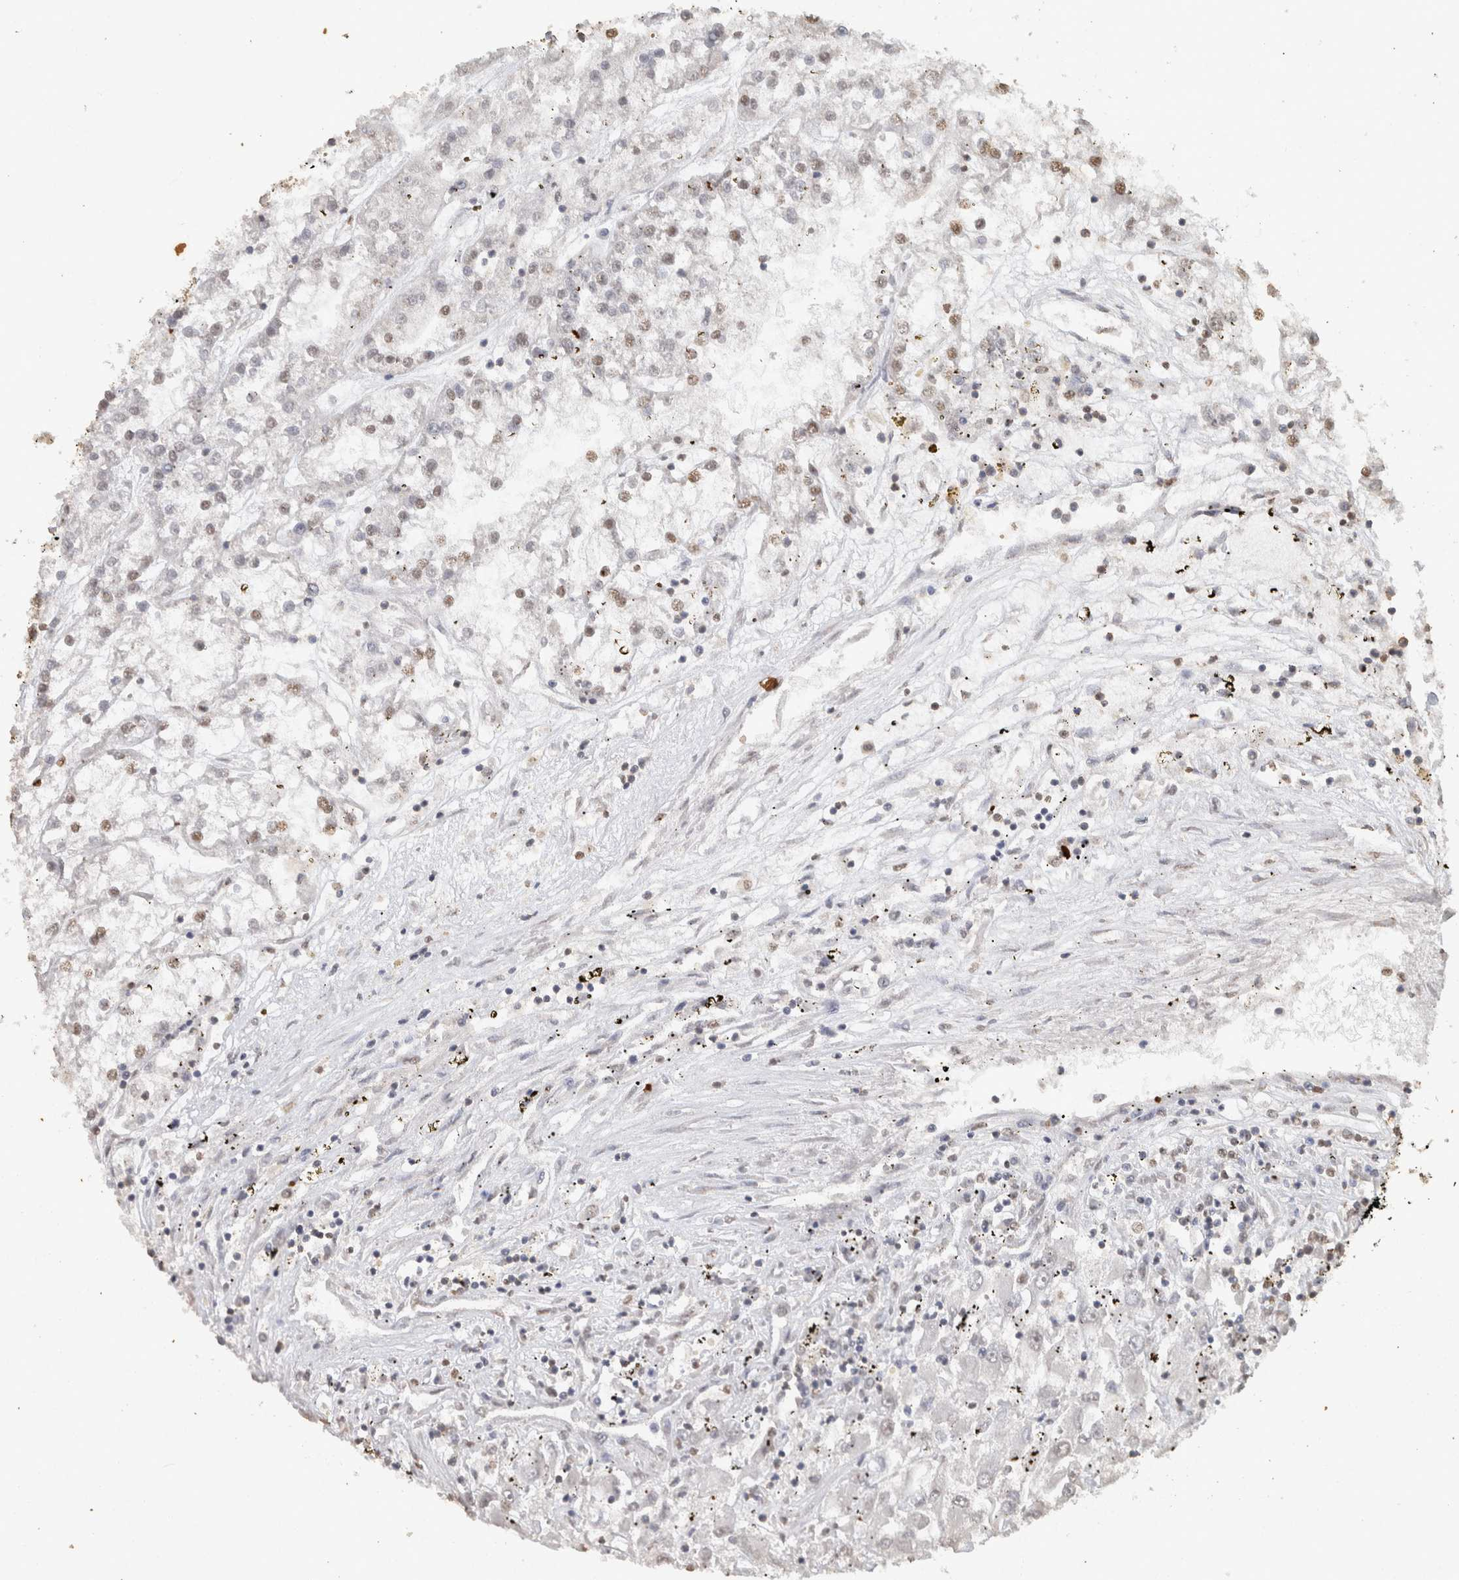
{"staining": {"intensity": "weak", "quantity": "25%-75%", "location": "nuclear"}, "tissue": "renal cancer", "cell_type": "Tumor cells", "image_type": "cancer", "snomed": [{"axis": "morphology", "description": "Adenocarcinoma, NOS"}, {"axis": "topography", "description": "Kidney"}], "caption": "Renal cancer was stained to show a protein in brown. There is low levels of weak nuclear expression in approximately 25%-75% of tumor cells.", "gene": "HAND2", "patient": {"sex": "female", "age": 52}}